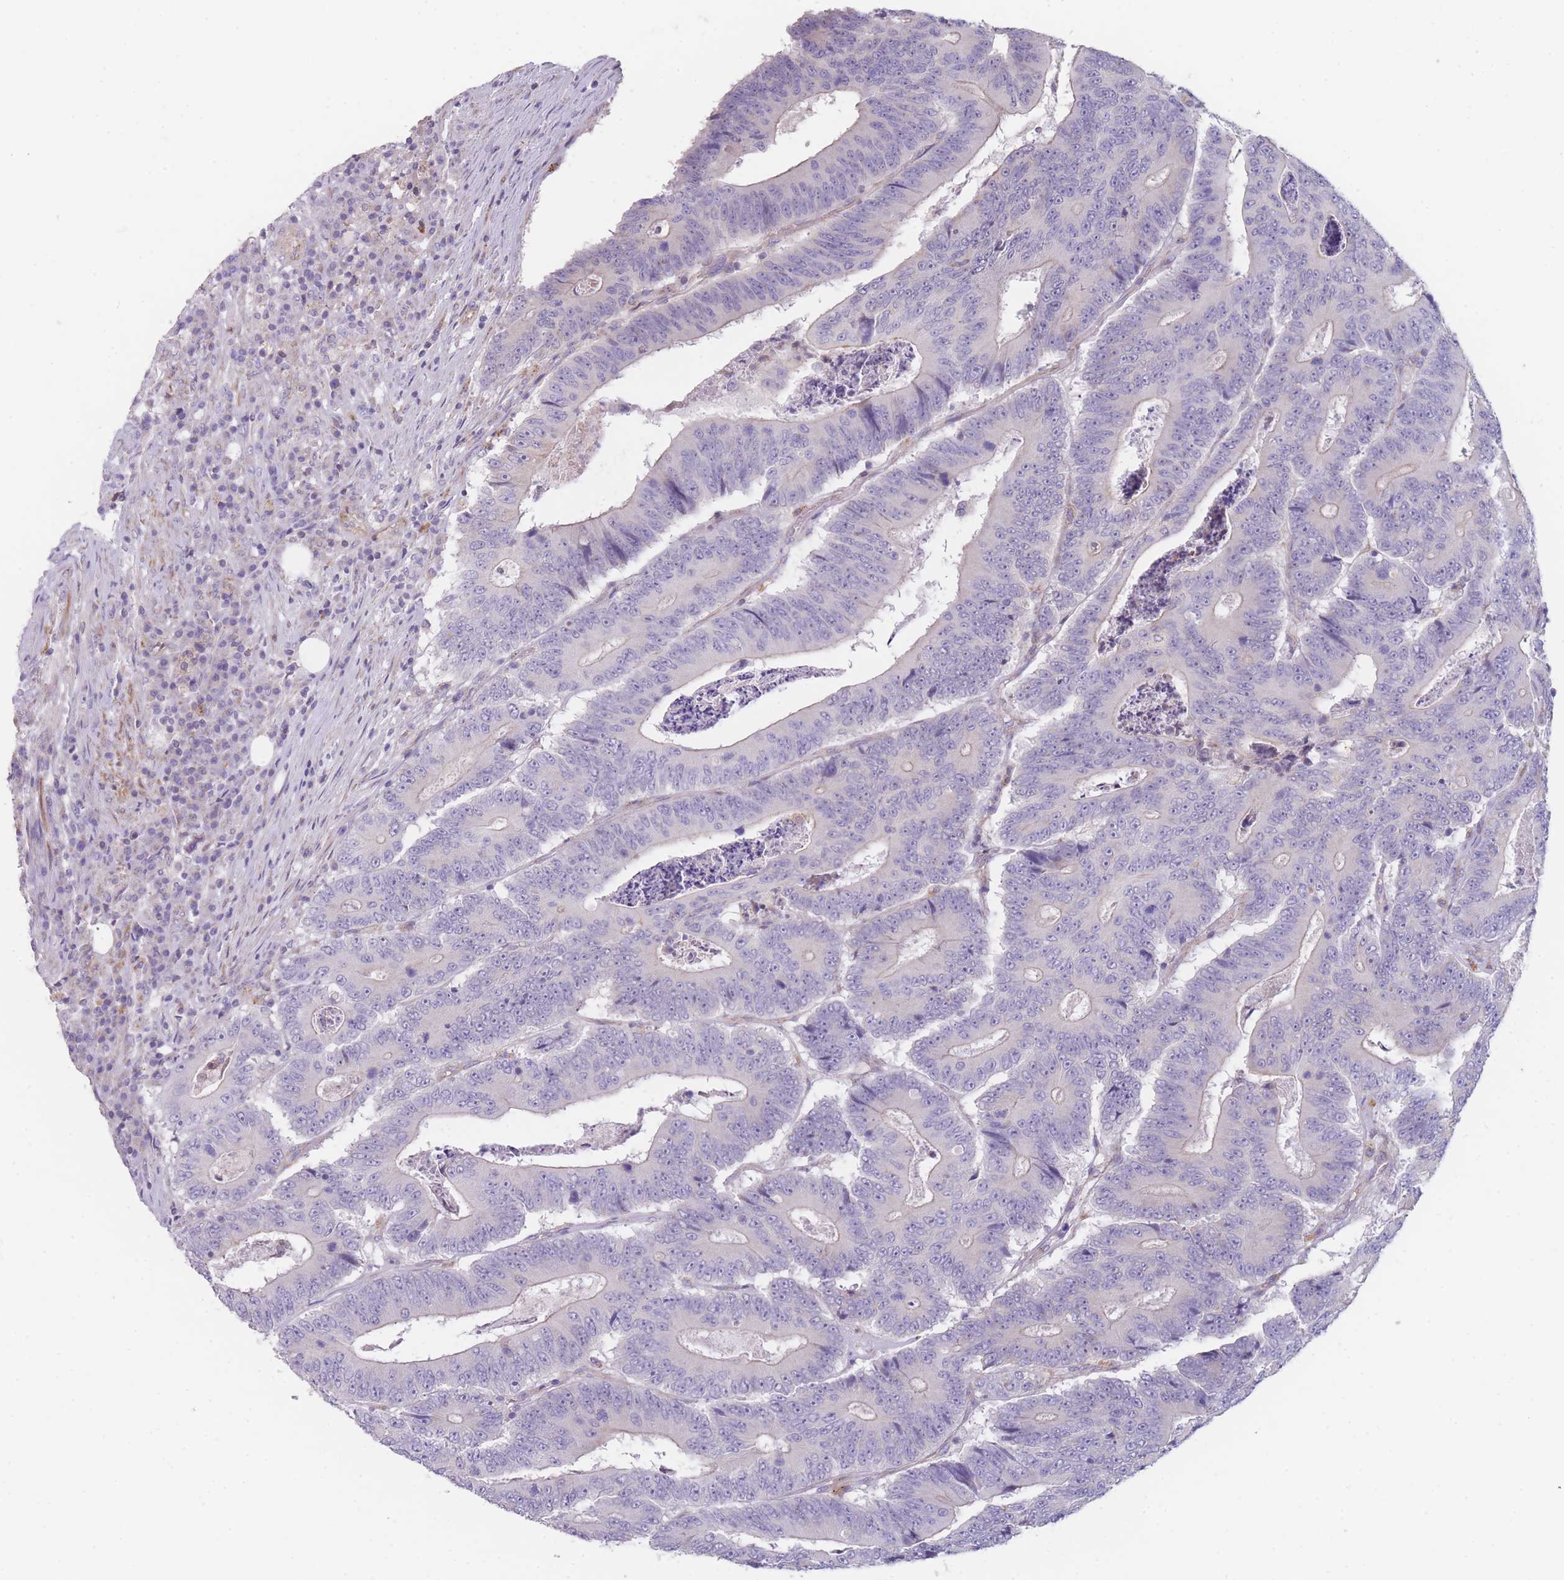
{"staining": {"intensity": "negative", "quantity": "none", "location": "none"}, "tissue": "colorectal cancer", "cell_type": "Tumor cells", "image_type": "cancer", "snomed": [{"axis": "morphology", "description": "Adenocarcinoma, NOS"}, {"axis": "topography", "description": "Colon"}], "caption": "The histopathology image demonstrates no significant staining in tumor cells of adenocarcinoma (colorectal). (Brightfield microscopy of DAB (3,3'-diaminobenzidine) IHC at high magnification).", "gene": "SMPD4", "patient": {"sex": "male", "age": 83}}